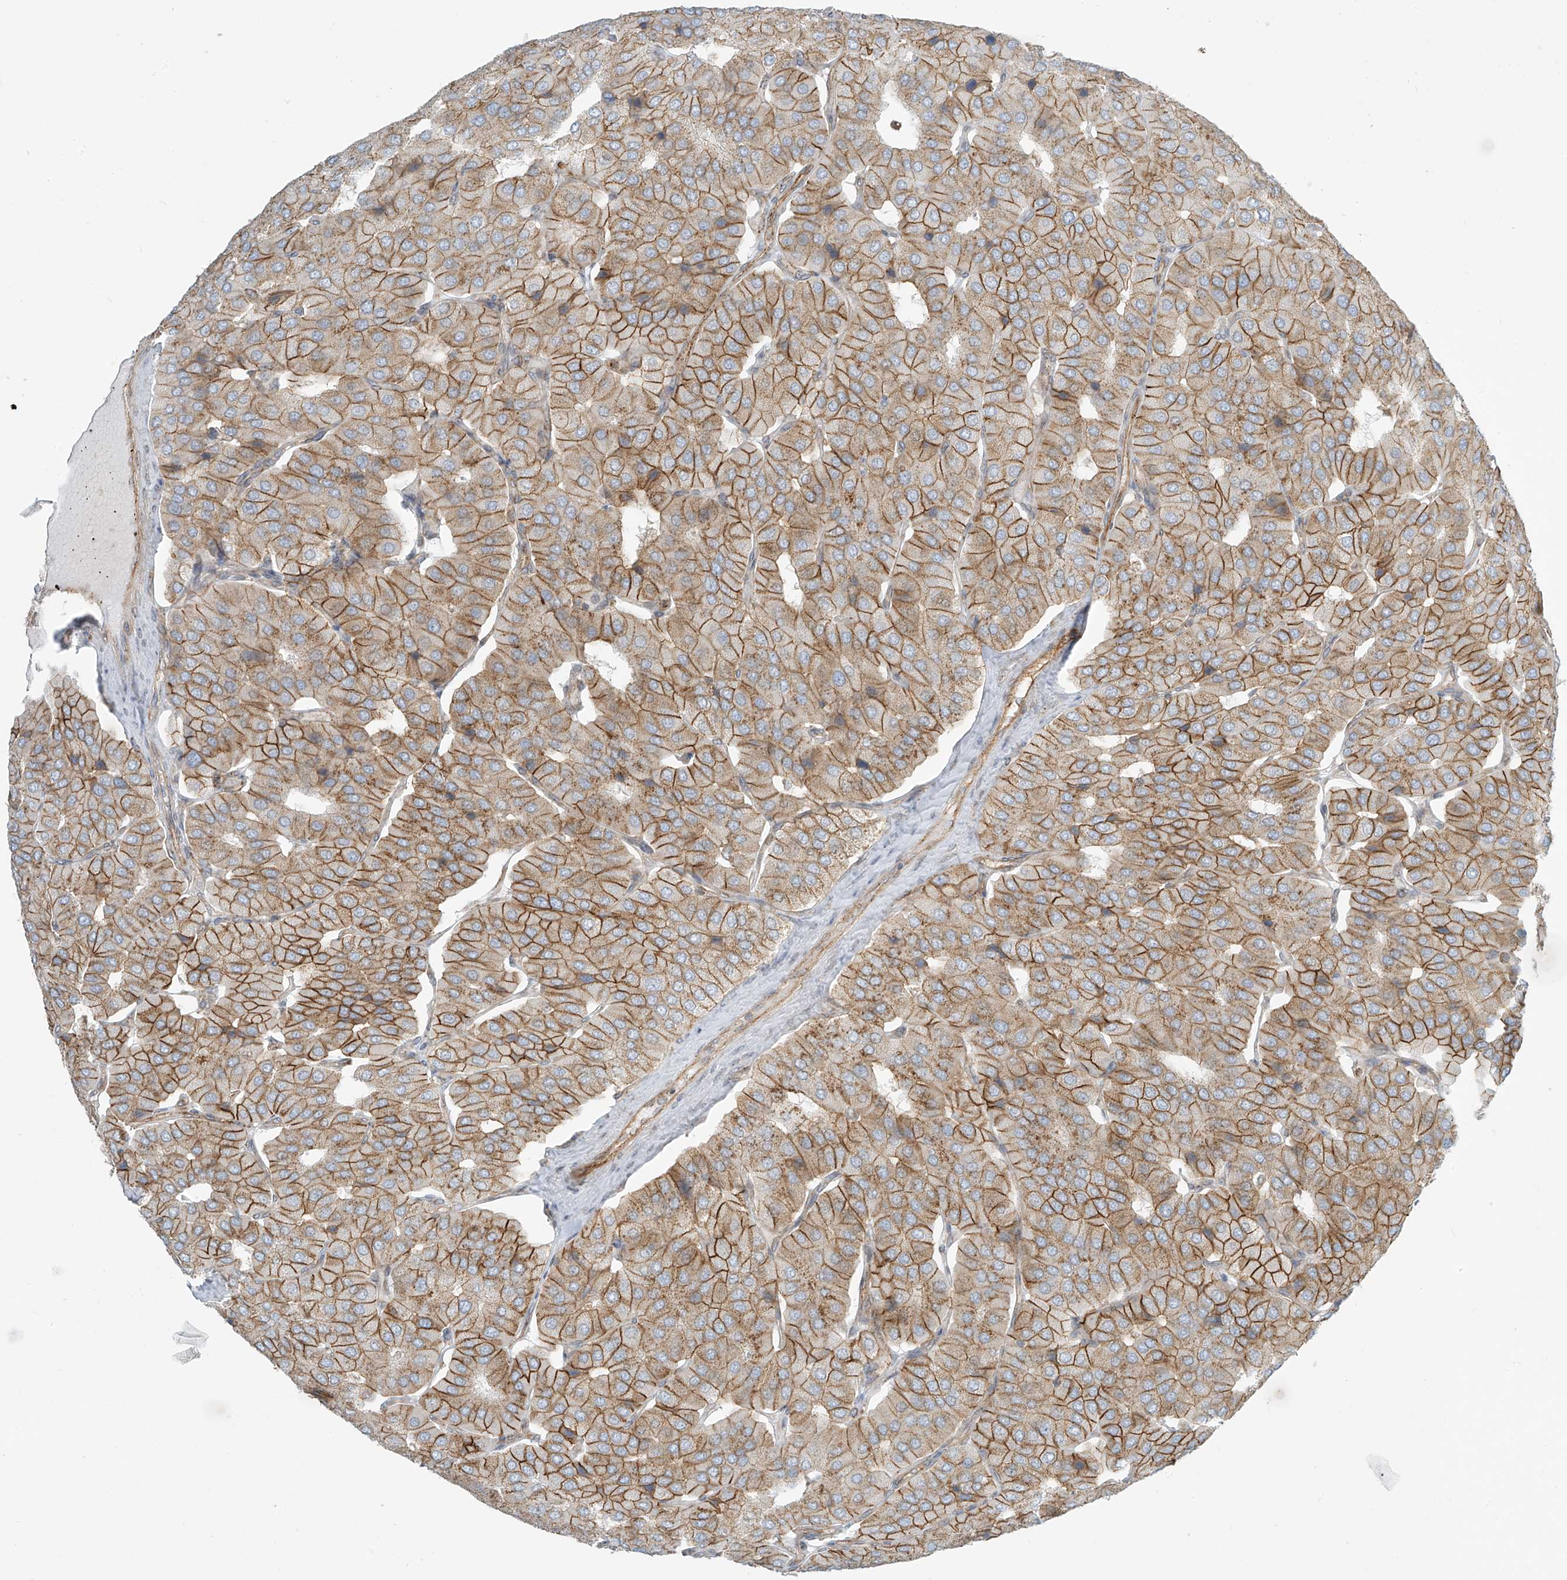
{"staining": {"intensity": "strong", "quantity": "25%-75%", "location": "cytoplasmic/membranous"}, "tissue": "parathyroid gland", "cell_type": "Glandular cells", "image_type": "normal", "snomed": [{"axis": "morphology", "description": "Normal tissue, NOS"}, {"axis": "morphology", "description": "Adenoma, NOS"}, {"axis": "topography", "description": "Parathyroid gland"}], "caption": "Parathyroid gland was stained to show a protein in brown. There is high levels of strong cytoplasmic/membranous staining in approximately 25%-75% of glandular cells. (Brightfield microscopy of DAB IHC at high magnification).", "gene": "LZTS3", "patient": {"sex": "female", "age": 86}}